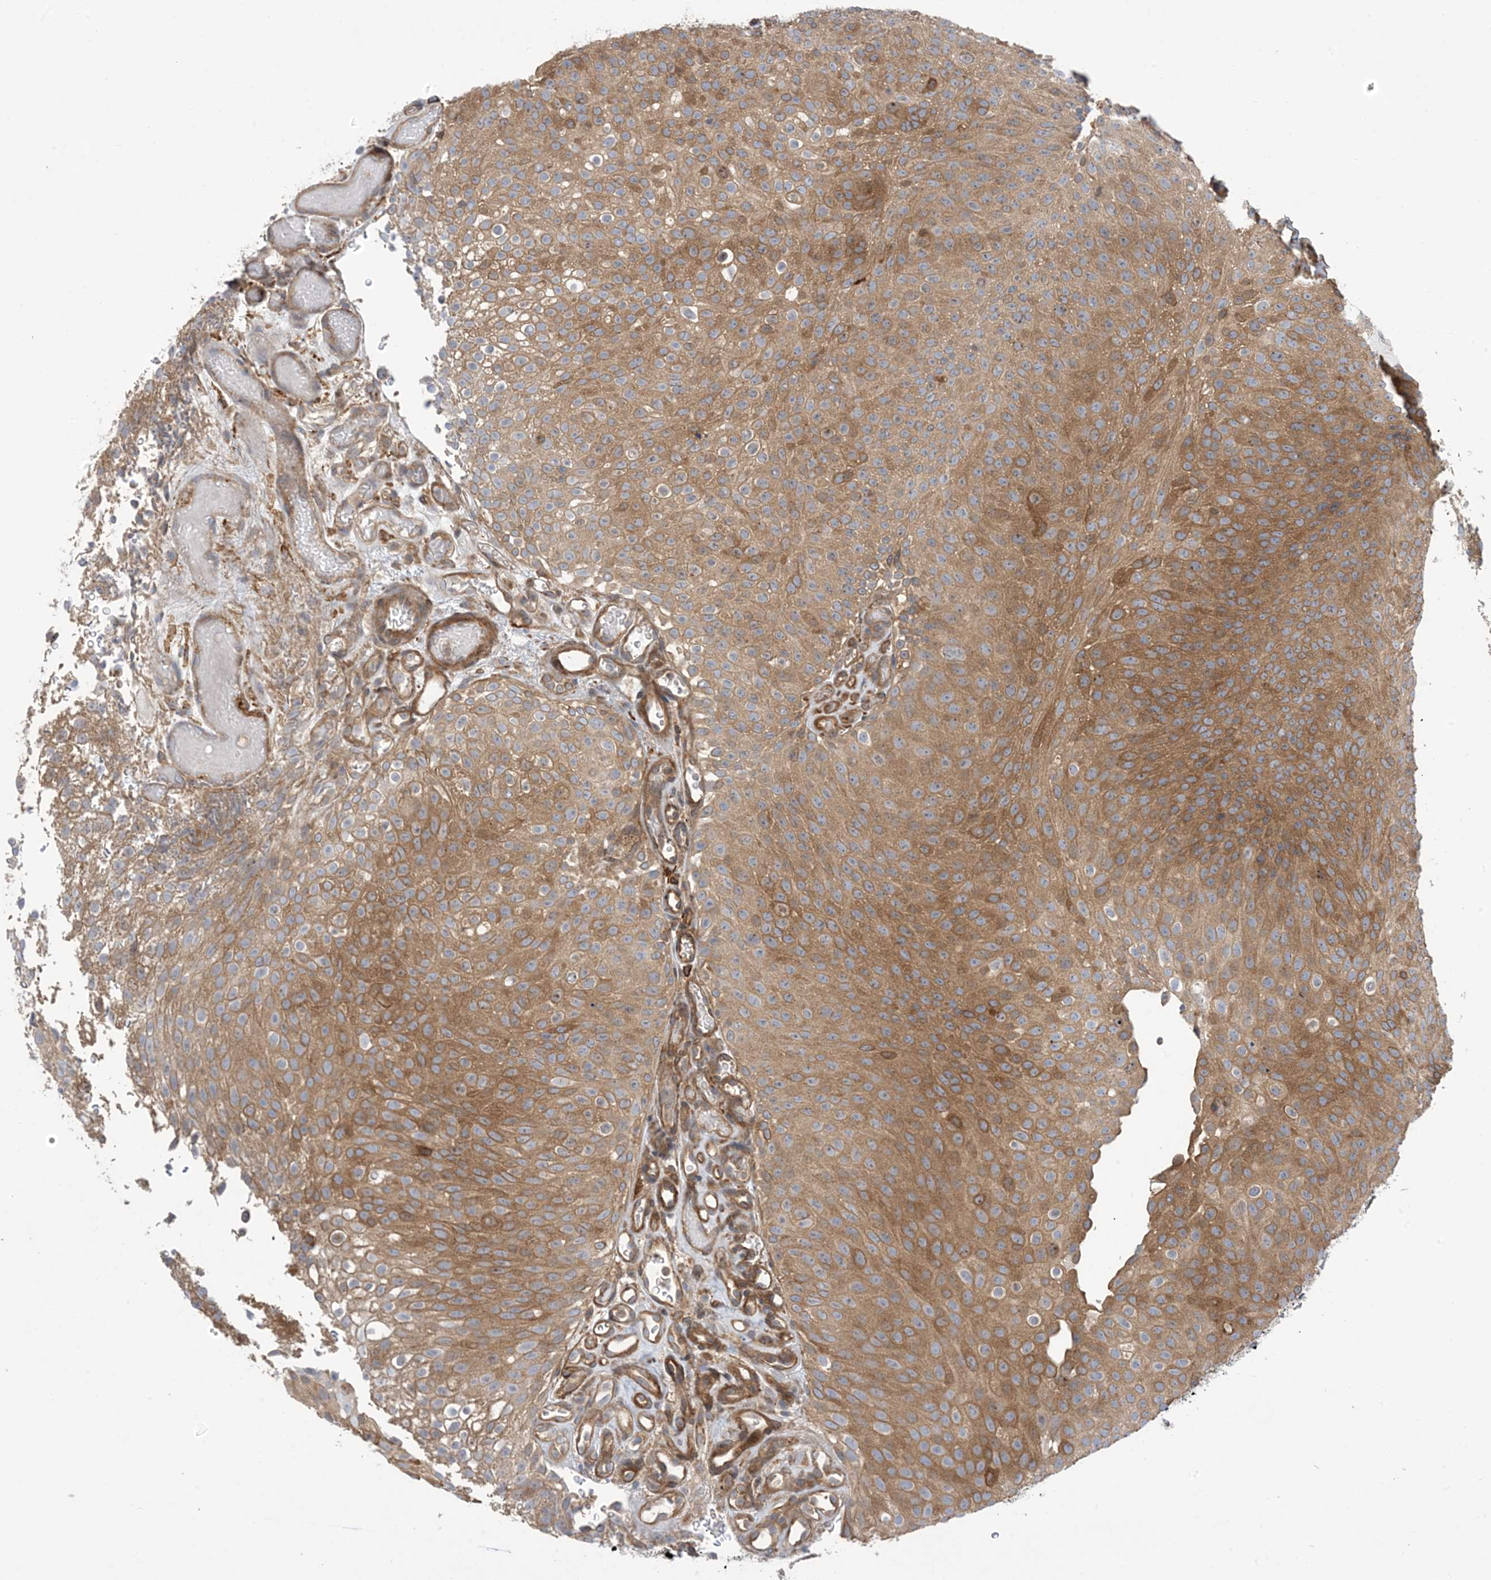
{"staining": {"intensity": "moderate", "quantity": ">75%", "location": "cytoplasmic/membranous"}, "tissue": "urothelial cancer", "cell_type": "Tumor cells", "image_type": "cancer", "snomed": [{"axis": "morphology", "description": "Urothelial carcinoma, Low grade"}, {"axis": "topography", "description": "Urinary bladder"}], "caption": "Immunohistochemistry image of human urothelial carcinoma (low-grade) stained for a protein (brown), which exhibits medium levels of moderate cytoplasmic/membranous staining in about >75% of tumor cells.", "gene": "HS1BP3", "patient": {"sex": "male", "age": 78}}